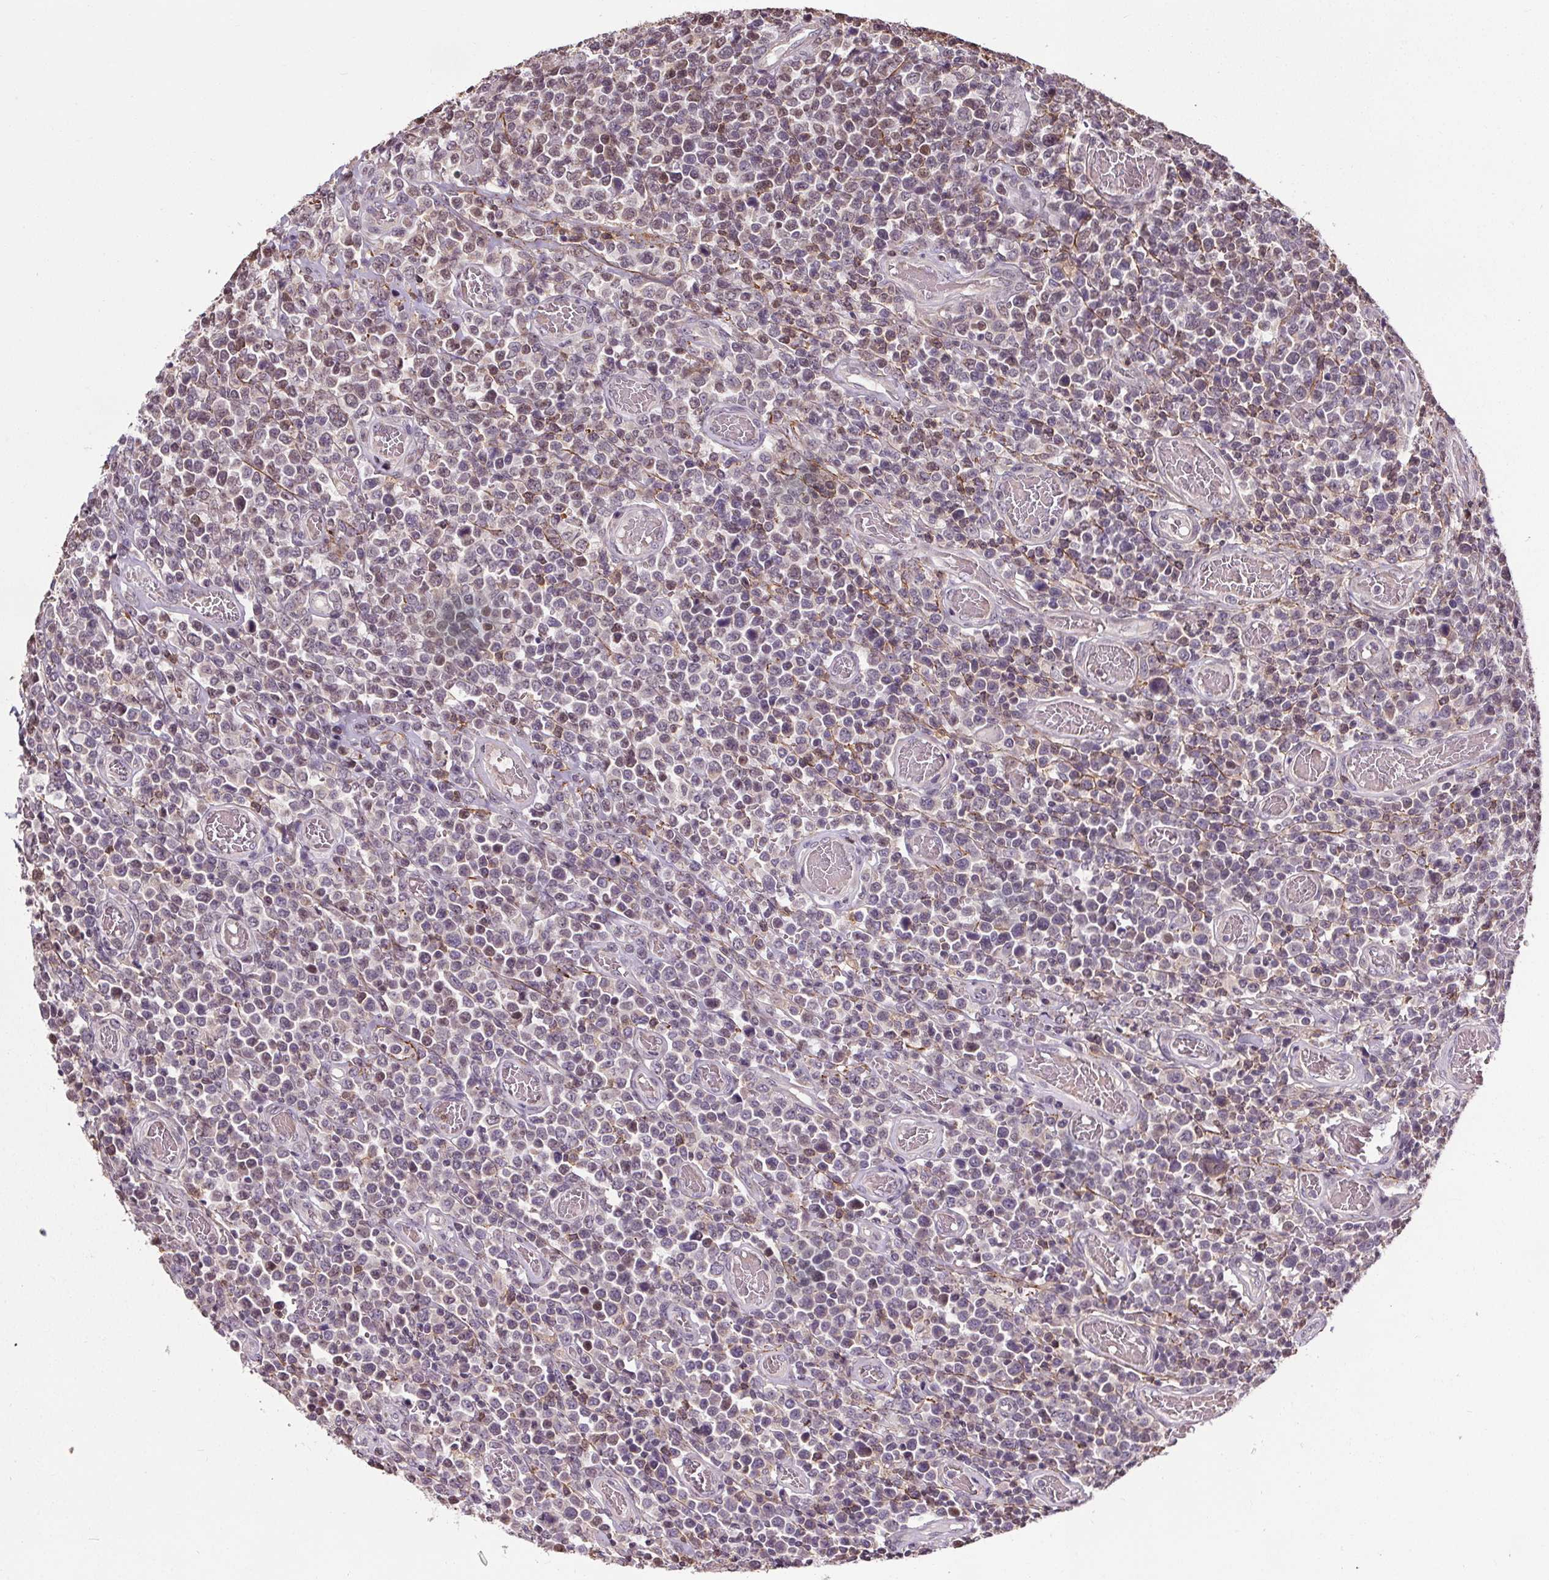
{"staining": {"intensity": "weak", "quantity": "<25%", "location": "nuclear"}, "tissue": "lymphoma", "cell_type": "Tumor cells", "image_type": "cancer", "snomed": [{"axis": "morphology", "description": "Malignant lymphoma, non-Hodgkin's type, High grade"}, {"axis": "topography", "description": "Soft tissue"}], "caption": "Human lymphoma stained for a protein using IHC displays no staining in tumor cells.", "gene": "KIAA0232", "patient": {"sex": "female", "age": 56}}